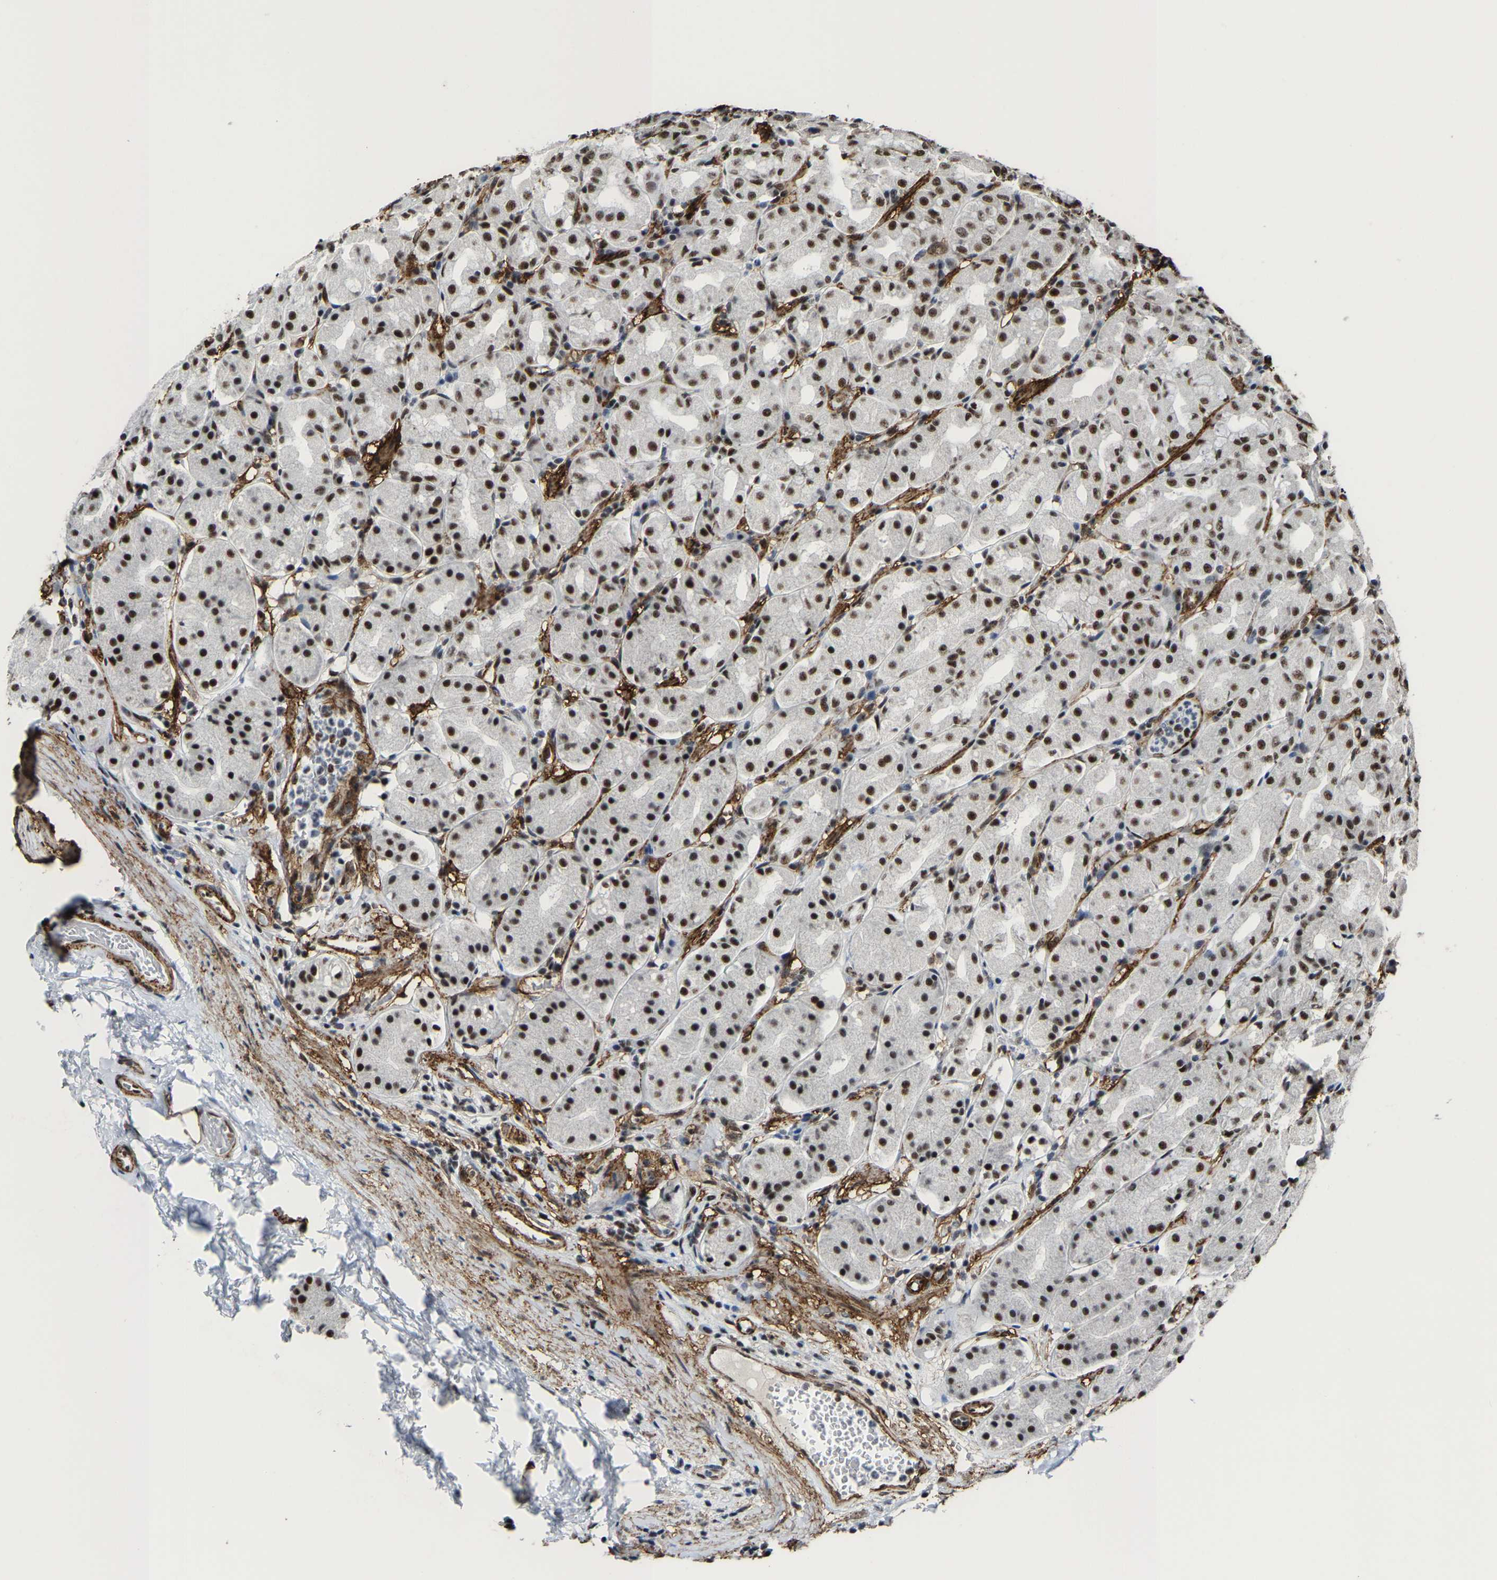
{"staining": {"intensity": "strong", "quantity": ">75%", "location": "nuclear"}, "tissue": "stomach", "cell_type": "Glandular cells", "image_type": "normal", "snomed": [{"axis": "morphology", "description": "Normal tissue, NOS"}, {"axis": "topography", "description": "Stomach"}, {"axis": "topography", "description": "Stomach, lower"}], "caption": "Protein staining exhibits strong nuclear positivity in approximately >75% of glandular cells in benign stomach.", "gene": "DDX5", "patient": {"sex": "female", "age": 56}}